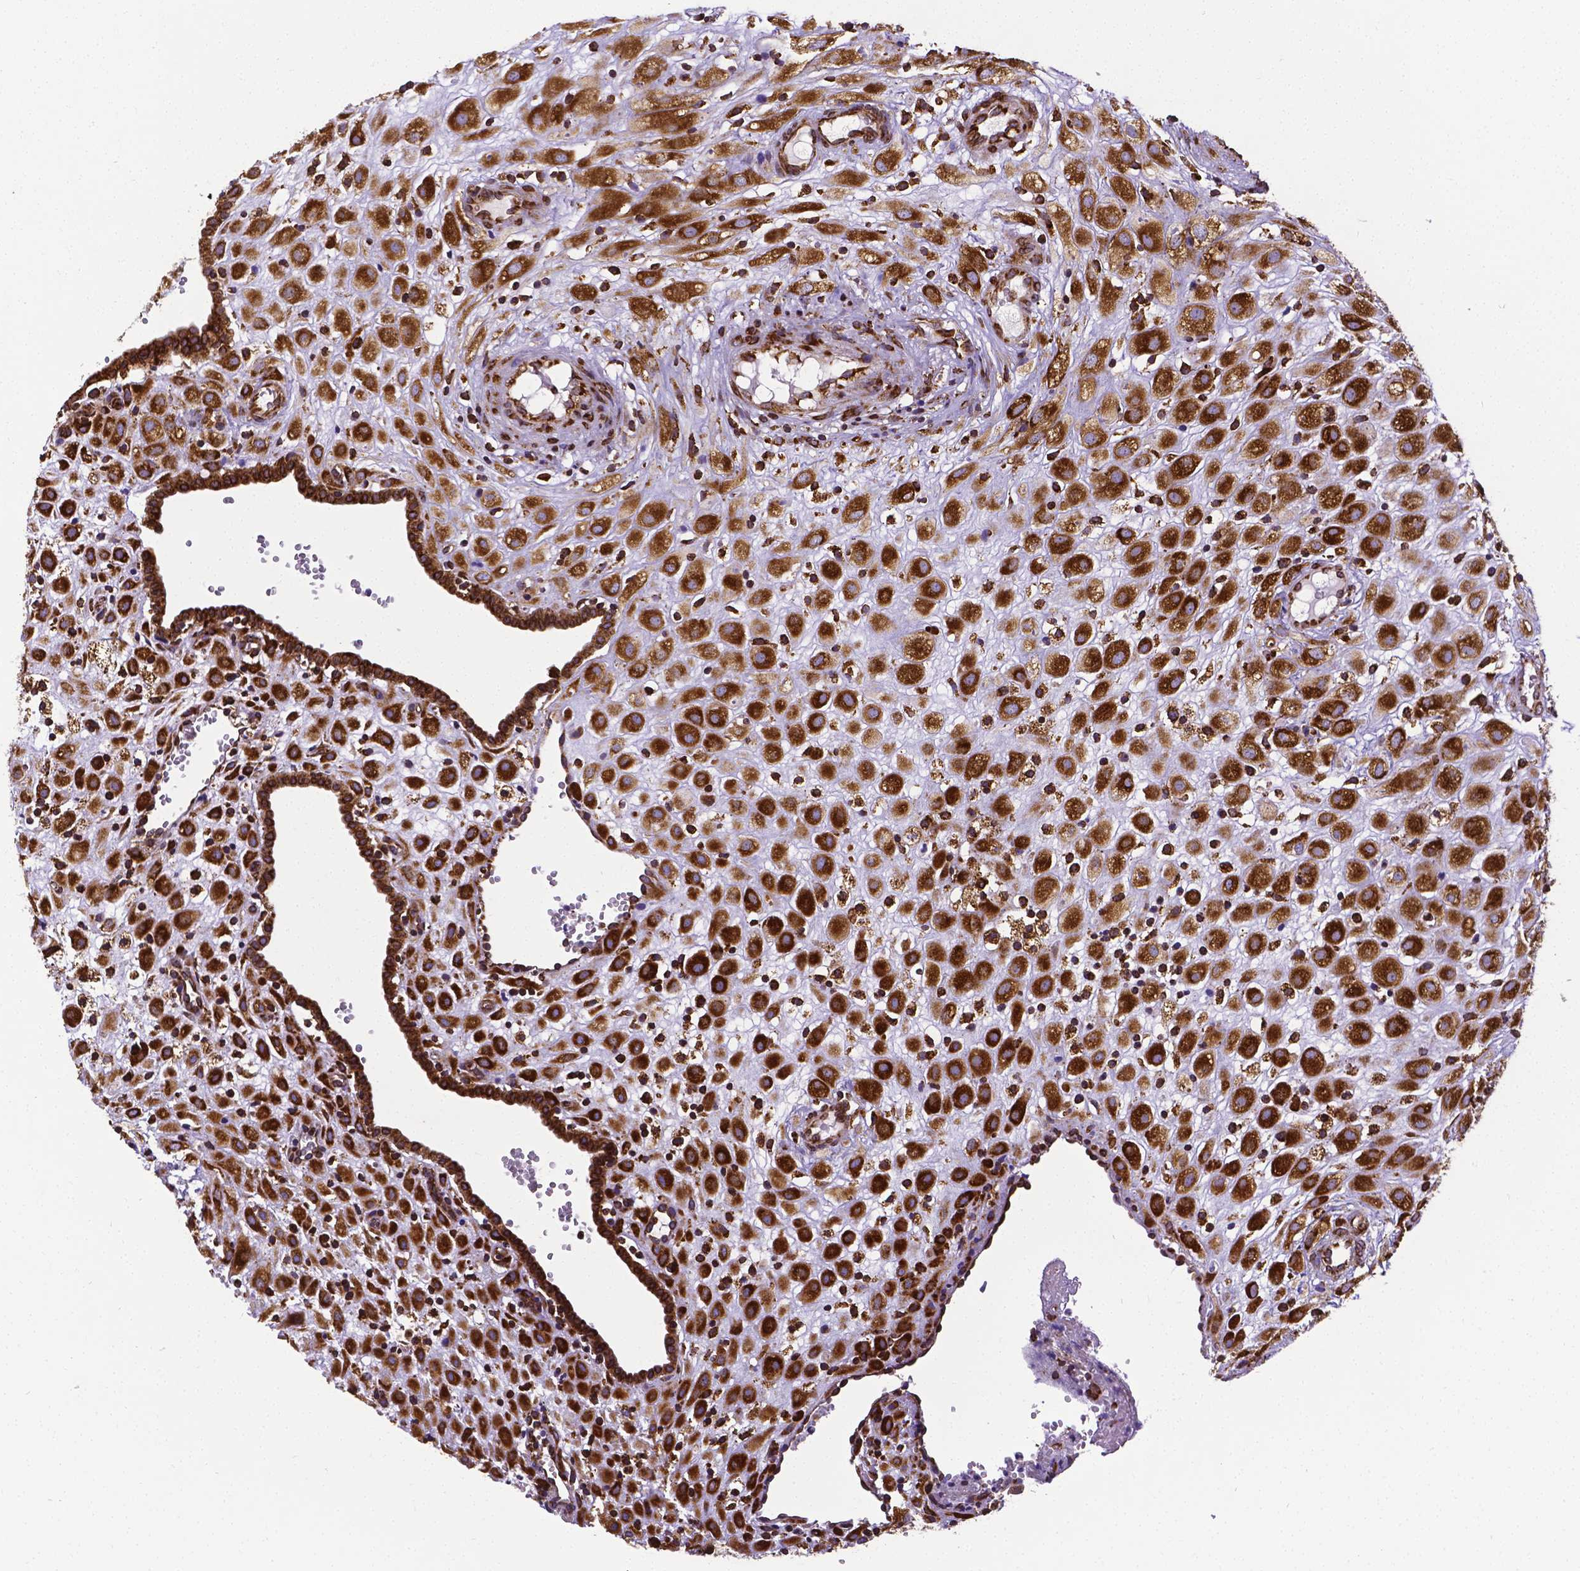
{"staining": {"intensity": "strong", "quantity": ">75%", "location": "cytoplasmic/membranous"}, "tissue": "placenta", "cell_type": "Decidual cells", "image_type": "normal", "snomed": [{"axis": "morphology", "description": "Normal tissue, NOS"}, {"axis": "topography", "description": "Placenta"}], "caption": "This photomicrograph exhibits IHC staining of benign human placenta, with high strong cytoplasmic/membranous expression in approximately >75% of decidual cells.", "gene": "MTDH", "patient": {"sex": "female", "age": 24}}